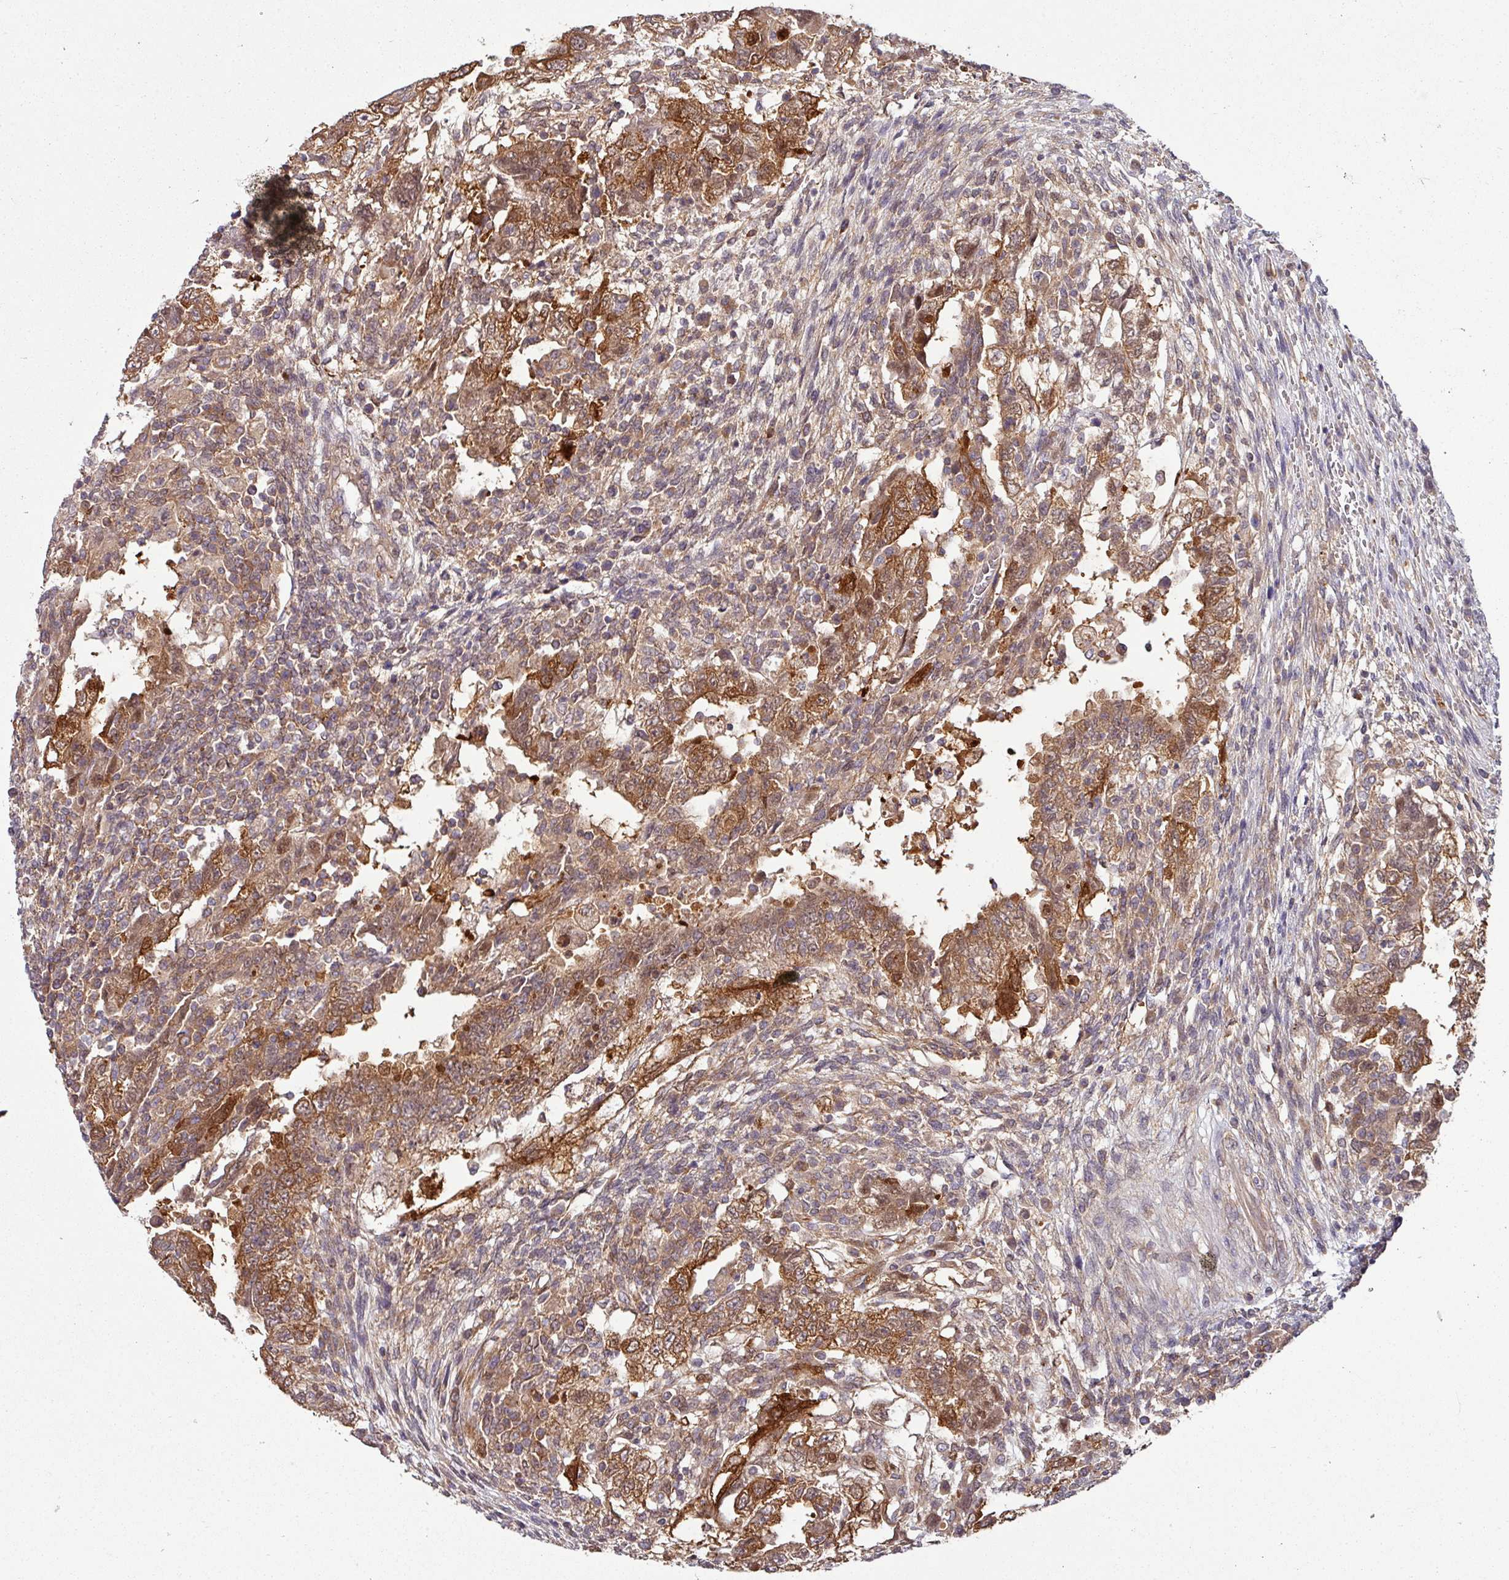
{"staining": {"intensity": "strong", "quantity": ">75%", "location": "cytoplasmic/membranous"}, "tissue": "testis cancer", "cell_type": "Tumor cells", "image_type": "cancer", "snomed": [{"axis": "morphology", "description": "Carcinoma, Embryonal, NOS"}, {"axis": "topography", "description": "Testis"}], "caption": "Tumor cells display high levels of strong cytoplasmic/membranous staining in about >75% of cells in human testis cancer.", "gene": "SLAMF6", "patient": {"sex": "male", "age": 26}}